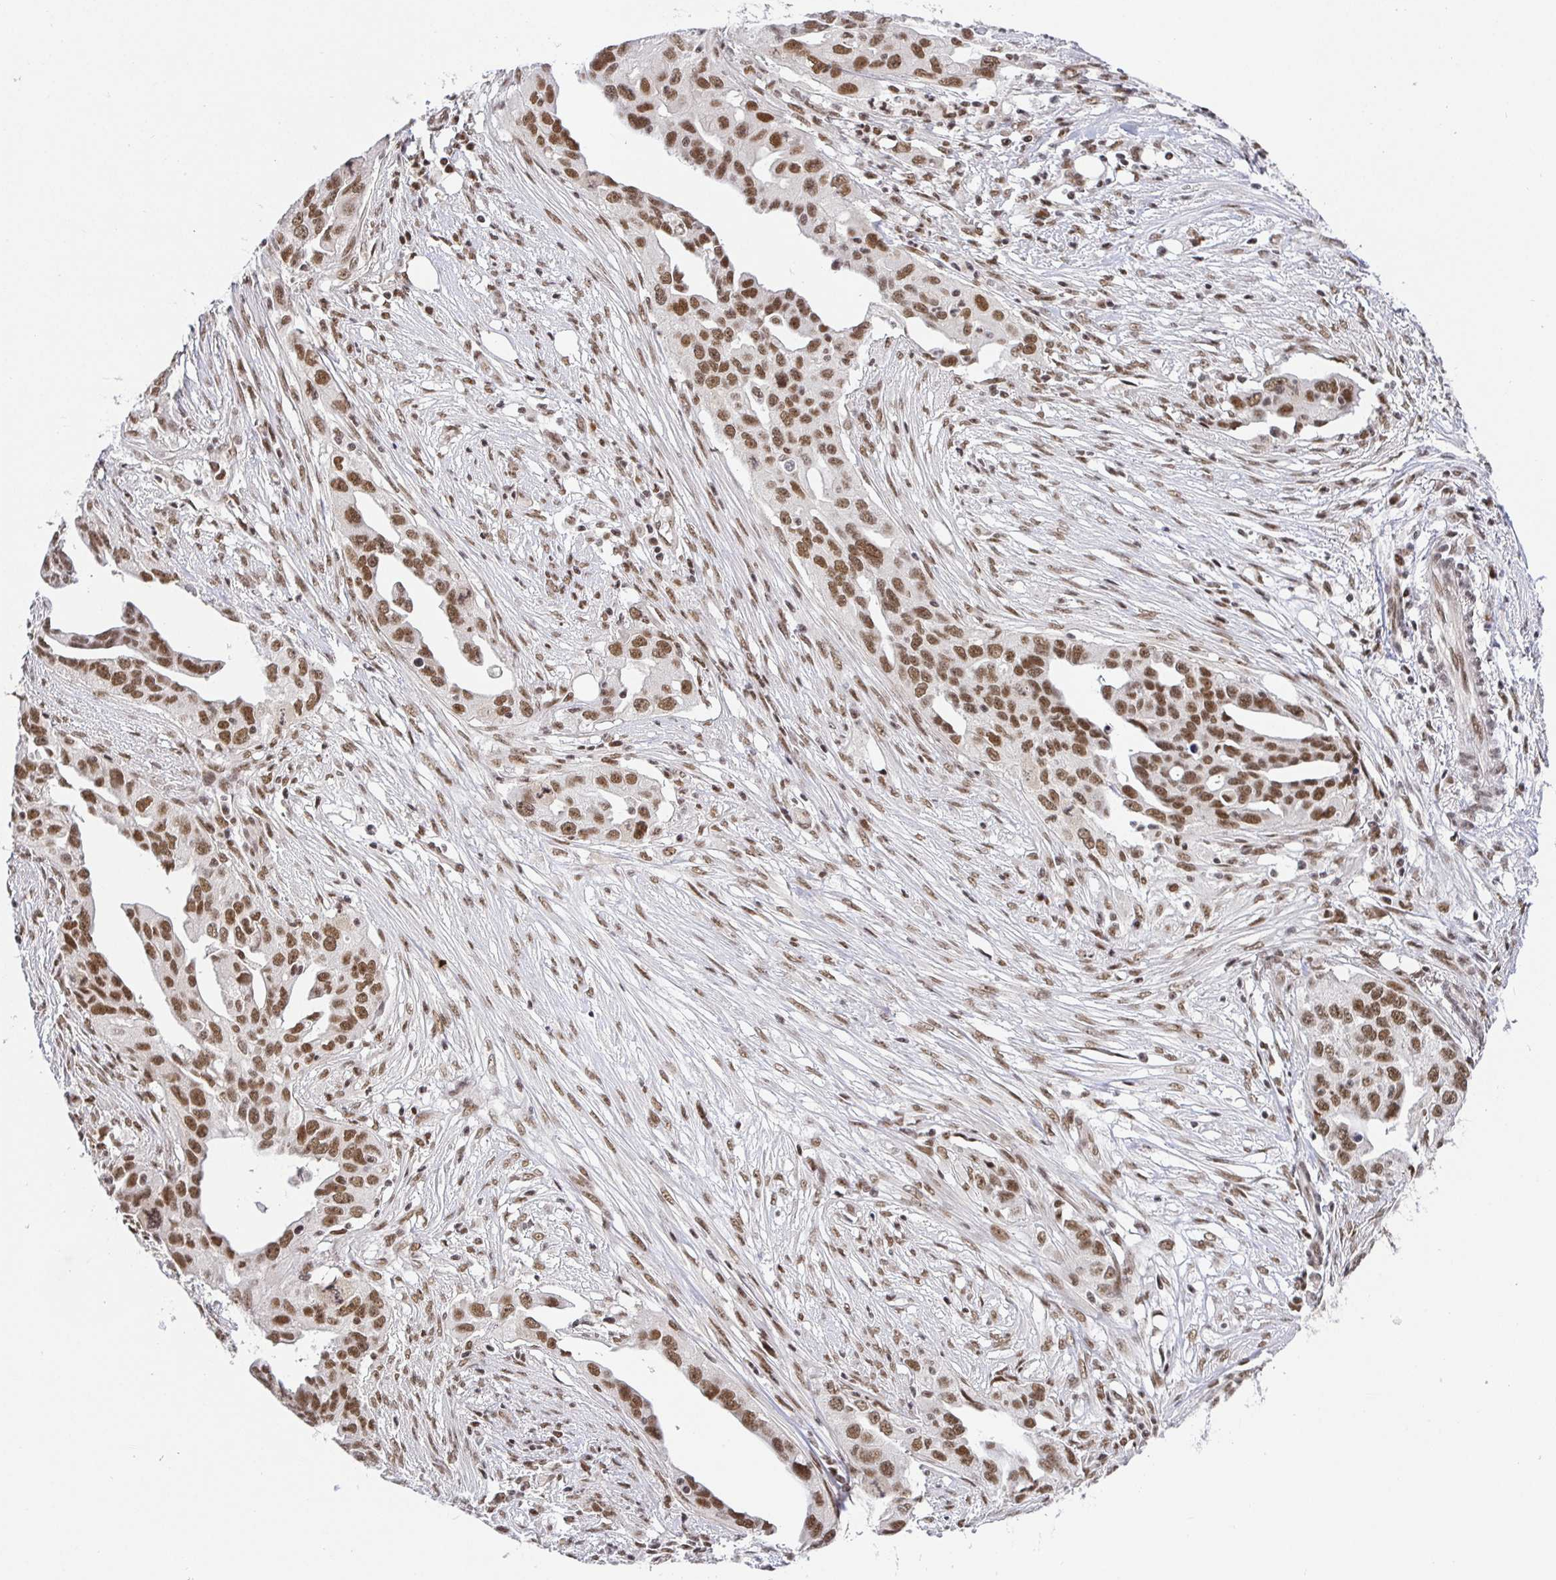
{"staining": {"intensity": "moderate", "quantity": ">75%", "location": "nuclear"}, "tissue": "ovarian cancer", "cell_type": "Tumor cells", "image_type": "cancer", "snomed": [{"axis": "morphology", "description": "Carcinoma, endometroid"}, {"axis": "morphology", "description": "Cystadenocarcinoma, serous, NOS"}, {"axis": "topography", "description": "Ovary"}], "caption": "Immunohistochemical staining of ovarian cancer demonstrates medium levels of moderate nuclear protein staining in about >75% of tumor cells.", "gene": "USF1", "patient": {"sex": "female", "age": 45}}